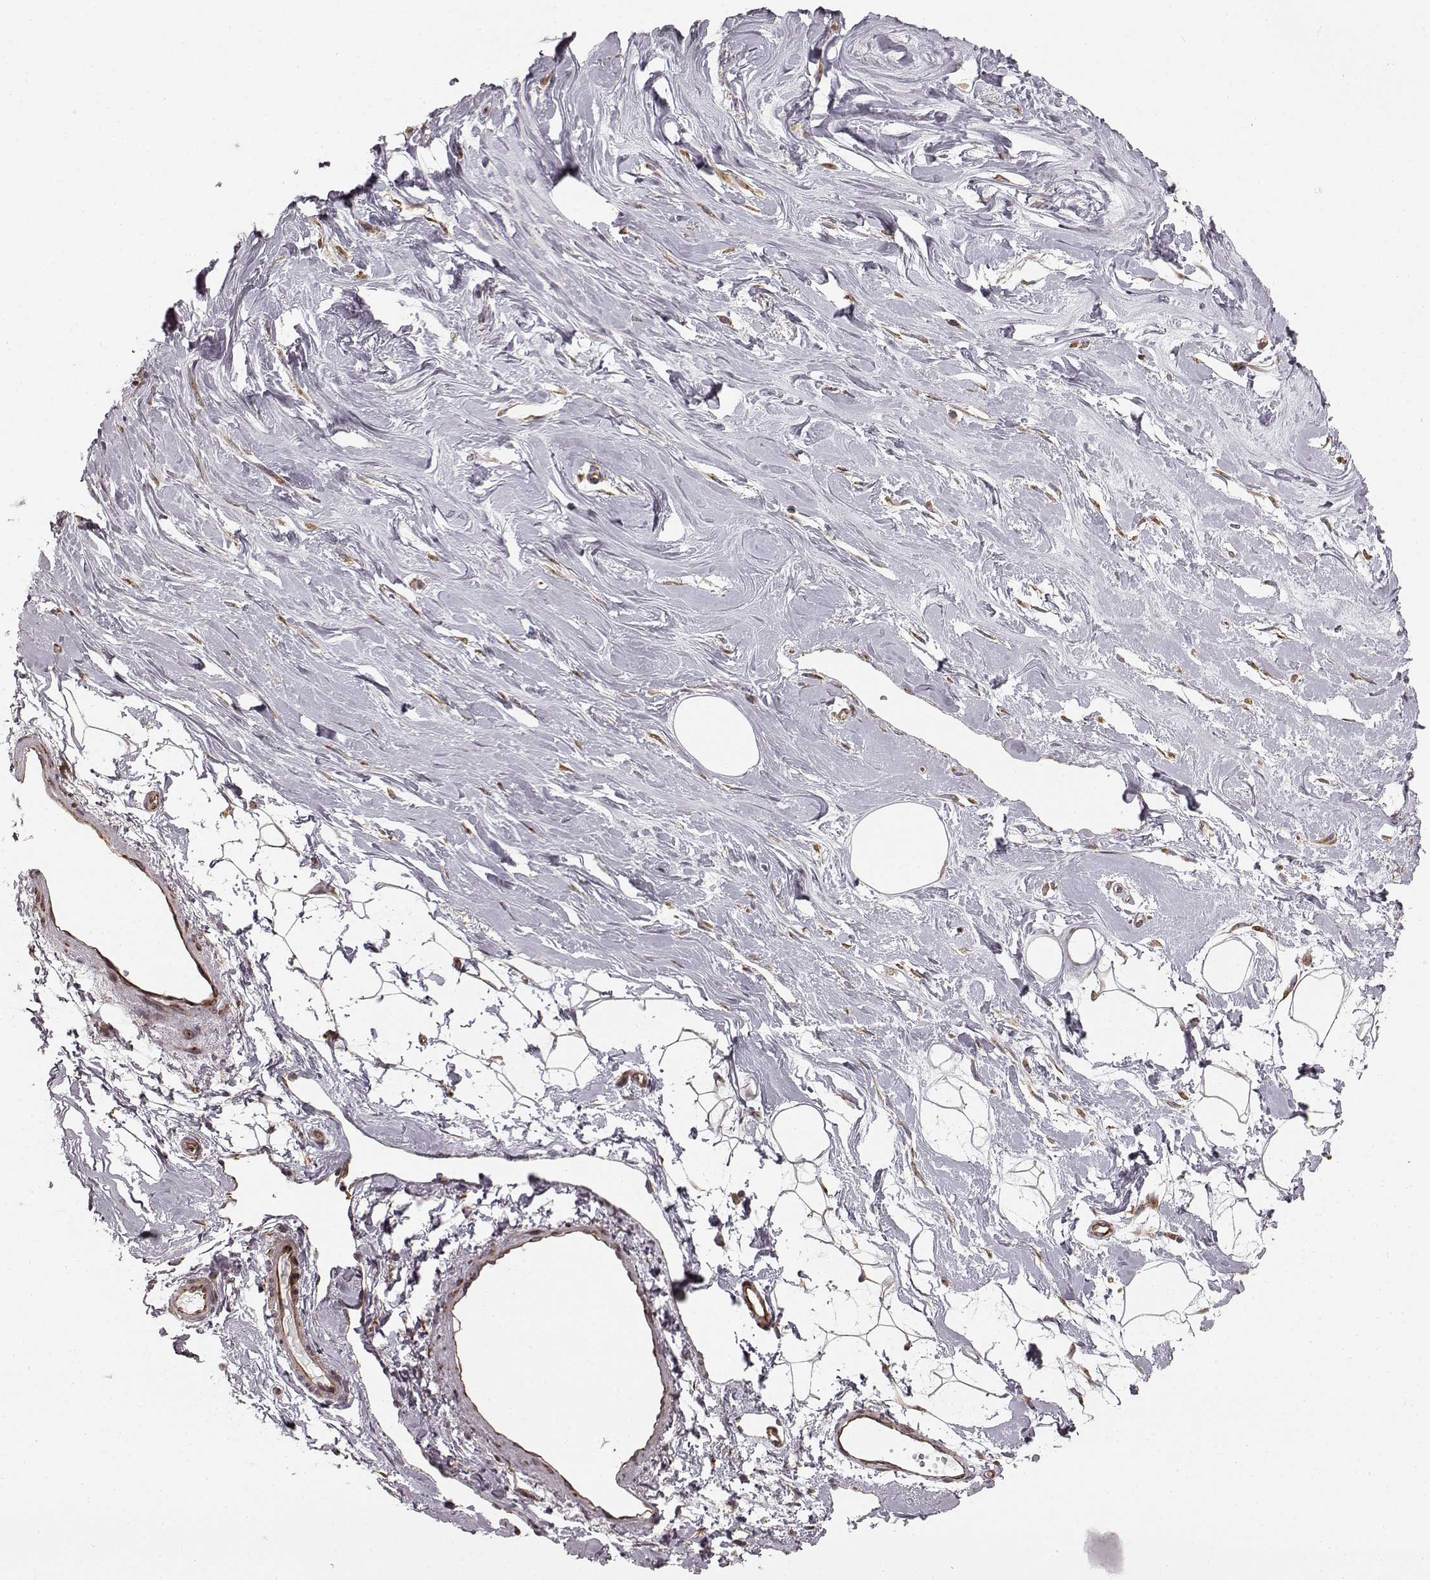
{"staining": {"intensity": "negative", "quantity": "none", "location": "none"}, "tissue": "breast", "cell_type": "Adipocytes", "image_type": "normal", "snomed": [{"axis": "morphology", "description": "Normal tissue, NOS"}, {"axis": "topography", "description": "Breast"}], "caption": "This histopathology image is of benign breast stained with IHC to label a protein in brown with the nuclei are counter-stained blue. There is no staining in adipocytes. (Brightfield microscopy of DAB (3,3'-diaminobenzidine) immunohistochemistry (IHC) at high magnification).", "gene": "TMEM14A", "patient": {"sex": "female", "age": 49}}